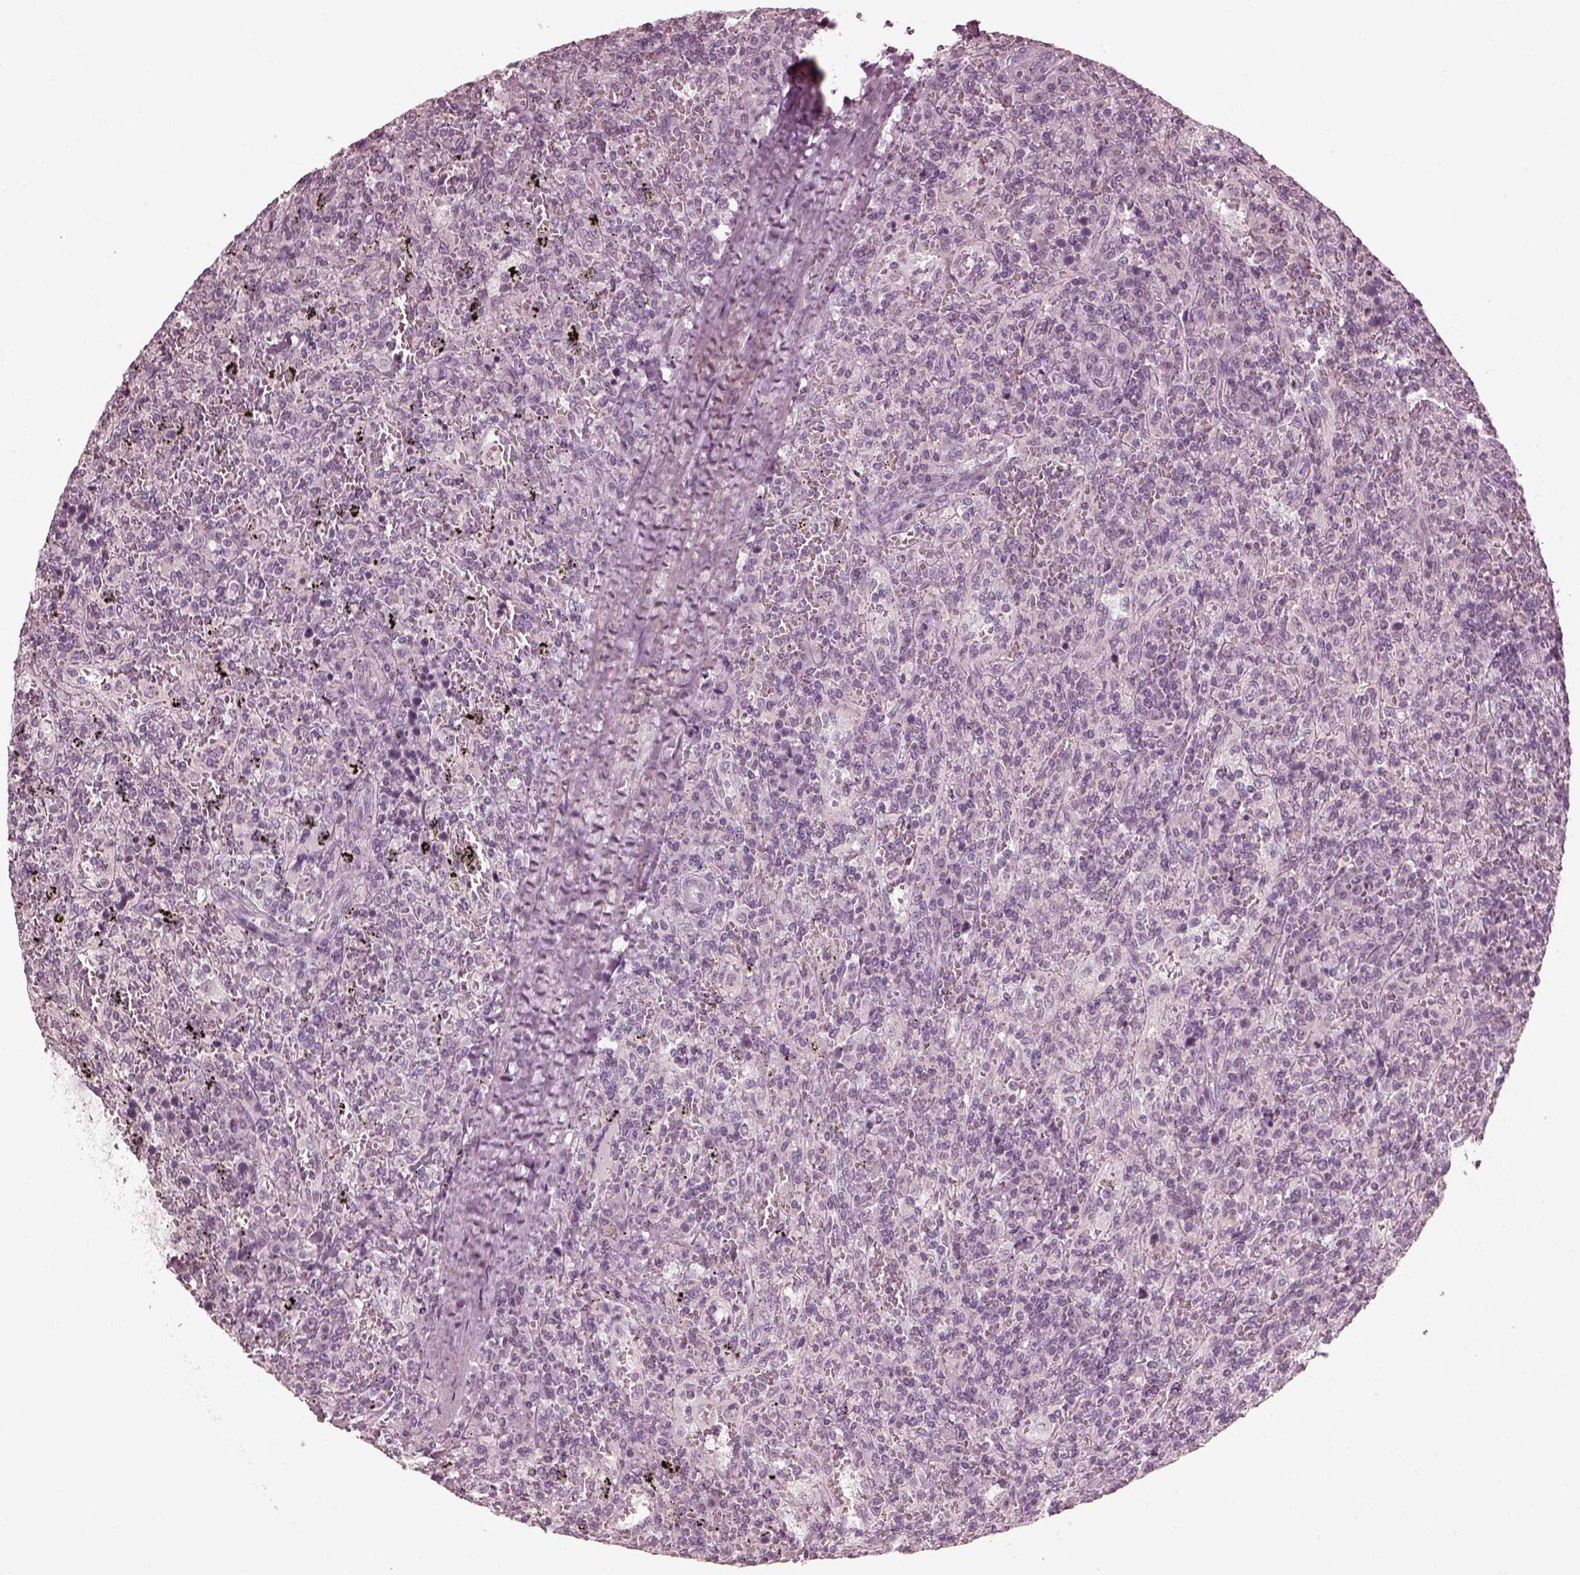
{"staining": {"intensity": "negative", "quantity": "none", "location": "none"}, "tissue": "lymphoma", "cell_type": "Tumor cells", "image_type": "cancer", "snomed": [{"axis": "morphology", "description": "Malignant lymphoma, non-Hodgkin's type, Low grade"}, {"axis": "topography", "description": "Spleen"}], "caption": "DAB immunohistochemical staining of human lymphoma reveals no significant positivity in tumor cells.", "gene": "CCDC170", "patient": {"sex": "male", "age": 62}}